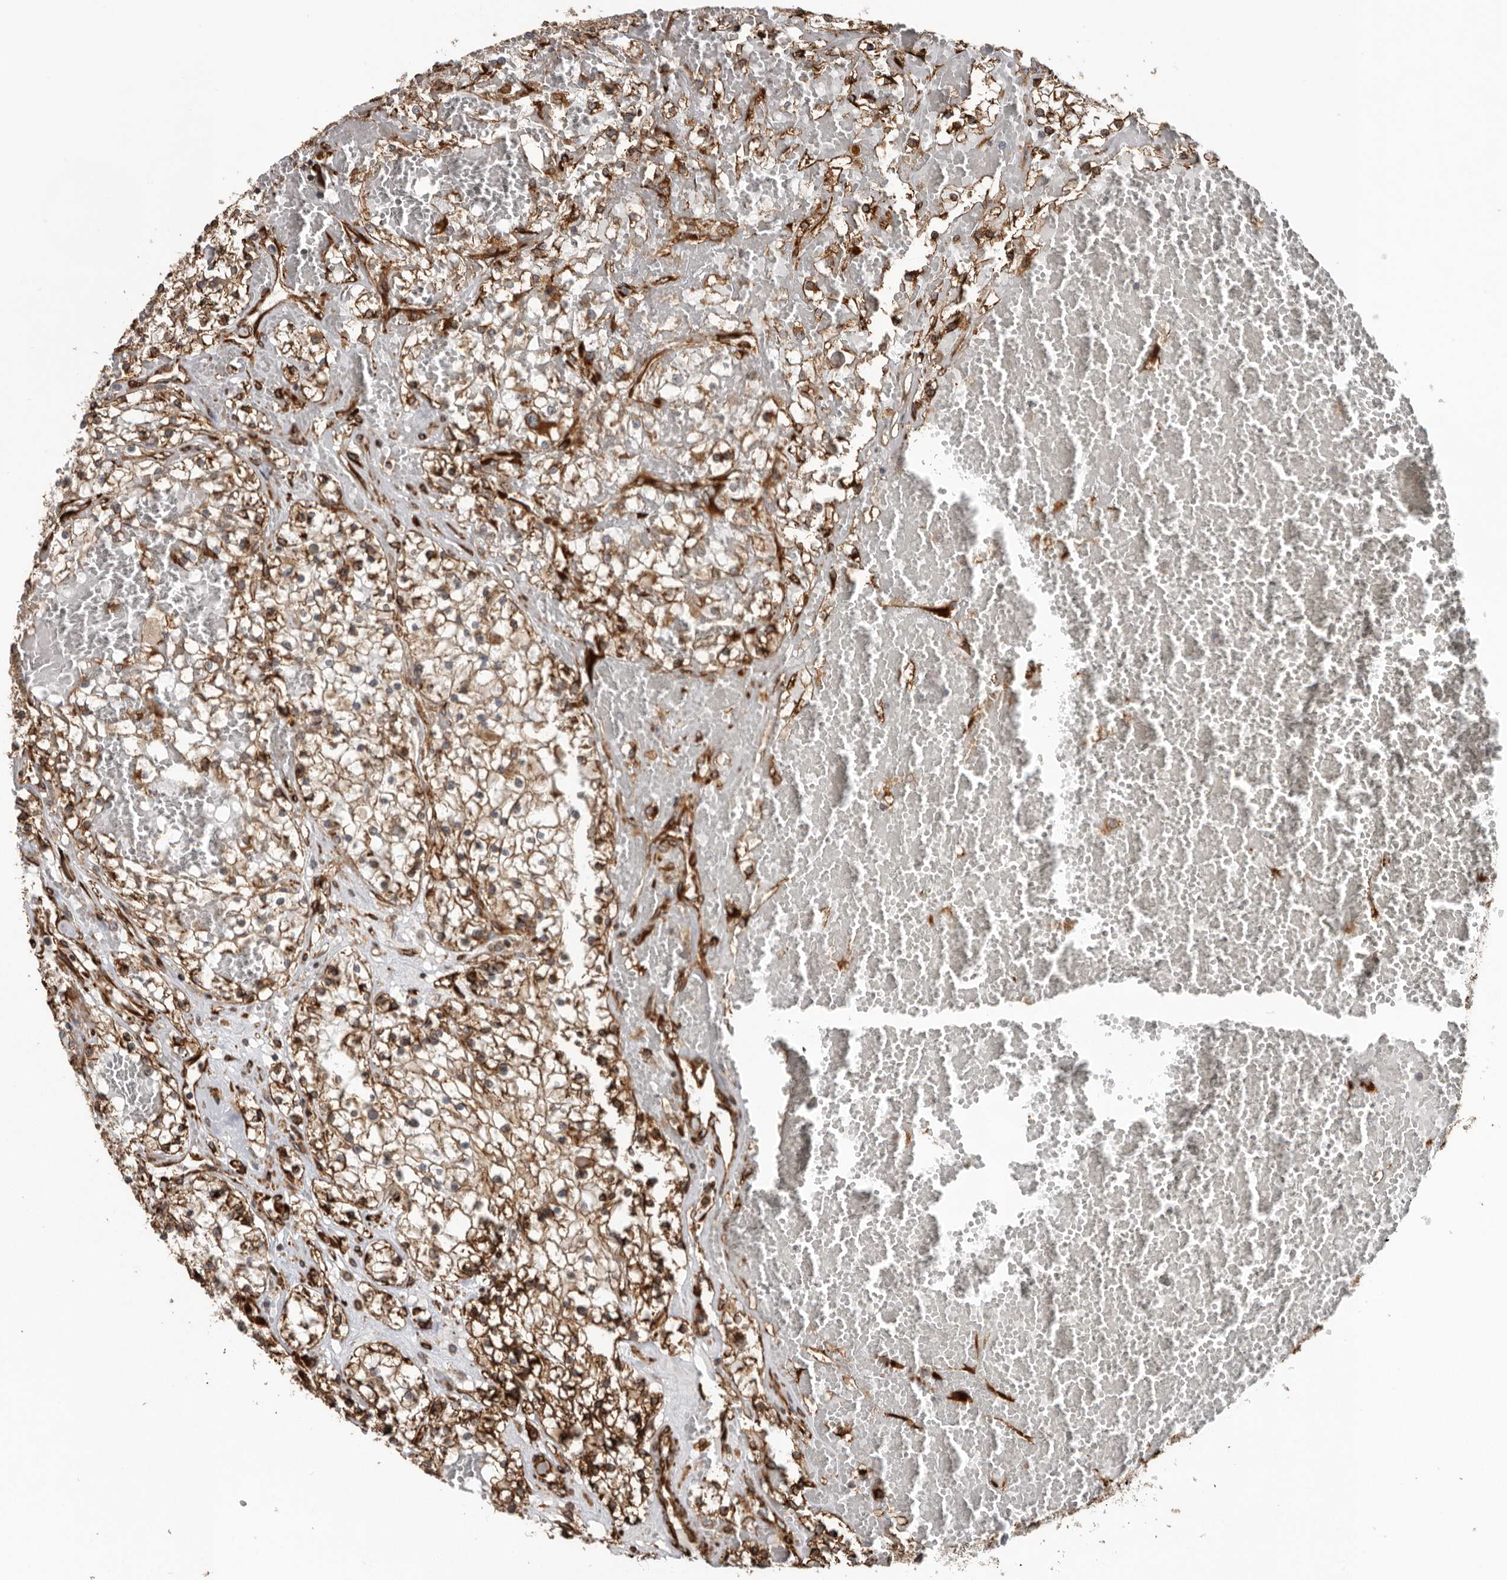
{"staining": {"intensity": "moderate", "quantity": ">75%", "location": "cytoplasmic/membranous"}, "tissue": "renal cancer", "cell_type": "Tumor cells", "image_type": "cancer", "snomed": [{"axis": "morphology", "description": "Normal tissue, NOS"}, {"axis": "morphology", "description": "Adenocarcinoma, NOS"}, {"axis": "topography", "description": "Kidney"}], "caption": "Tumor cells show moderate cytoplasmic/membranous expression in approximately >75% of cells in renal adenocarcinoma.", "gene": "CEP350", "patient": {"sex": "male", "age": 68}}